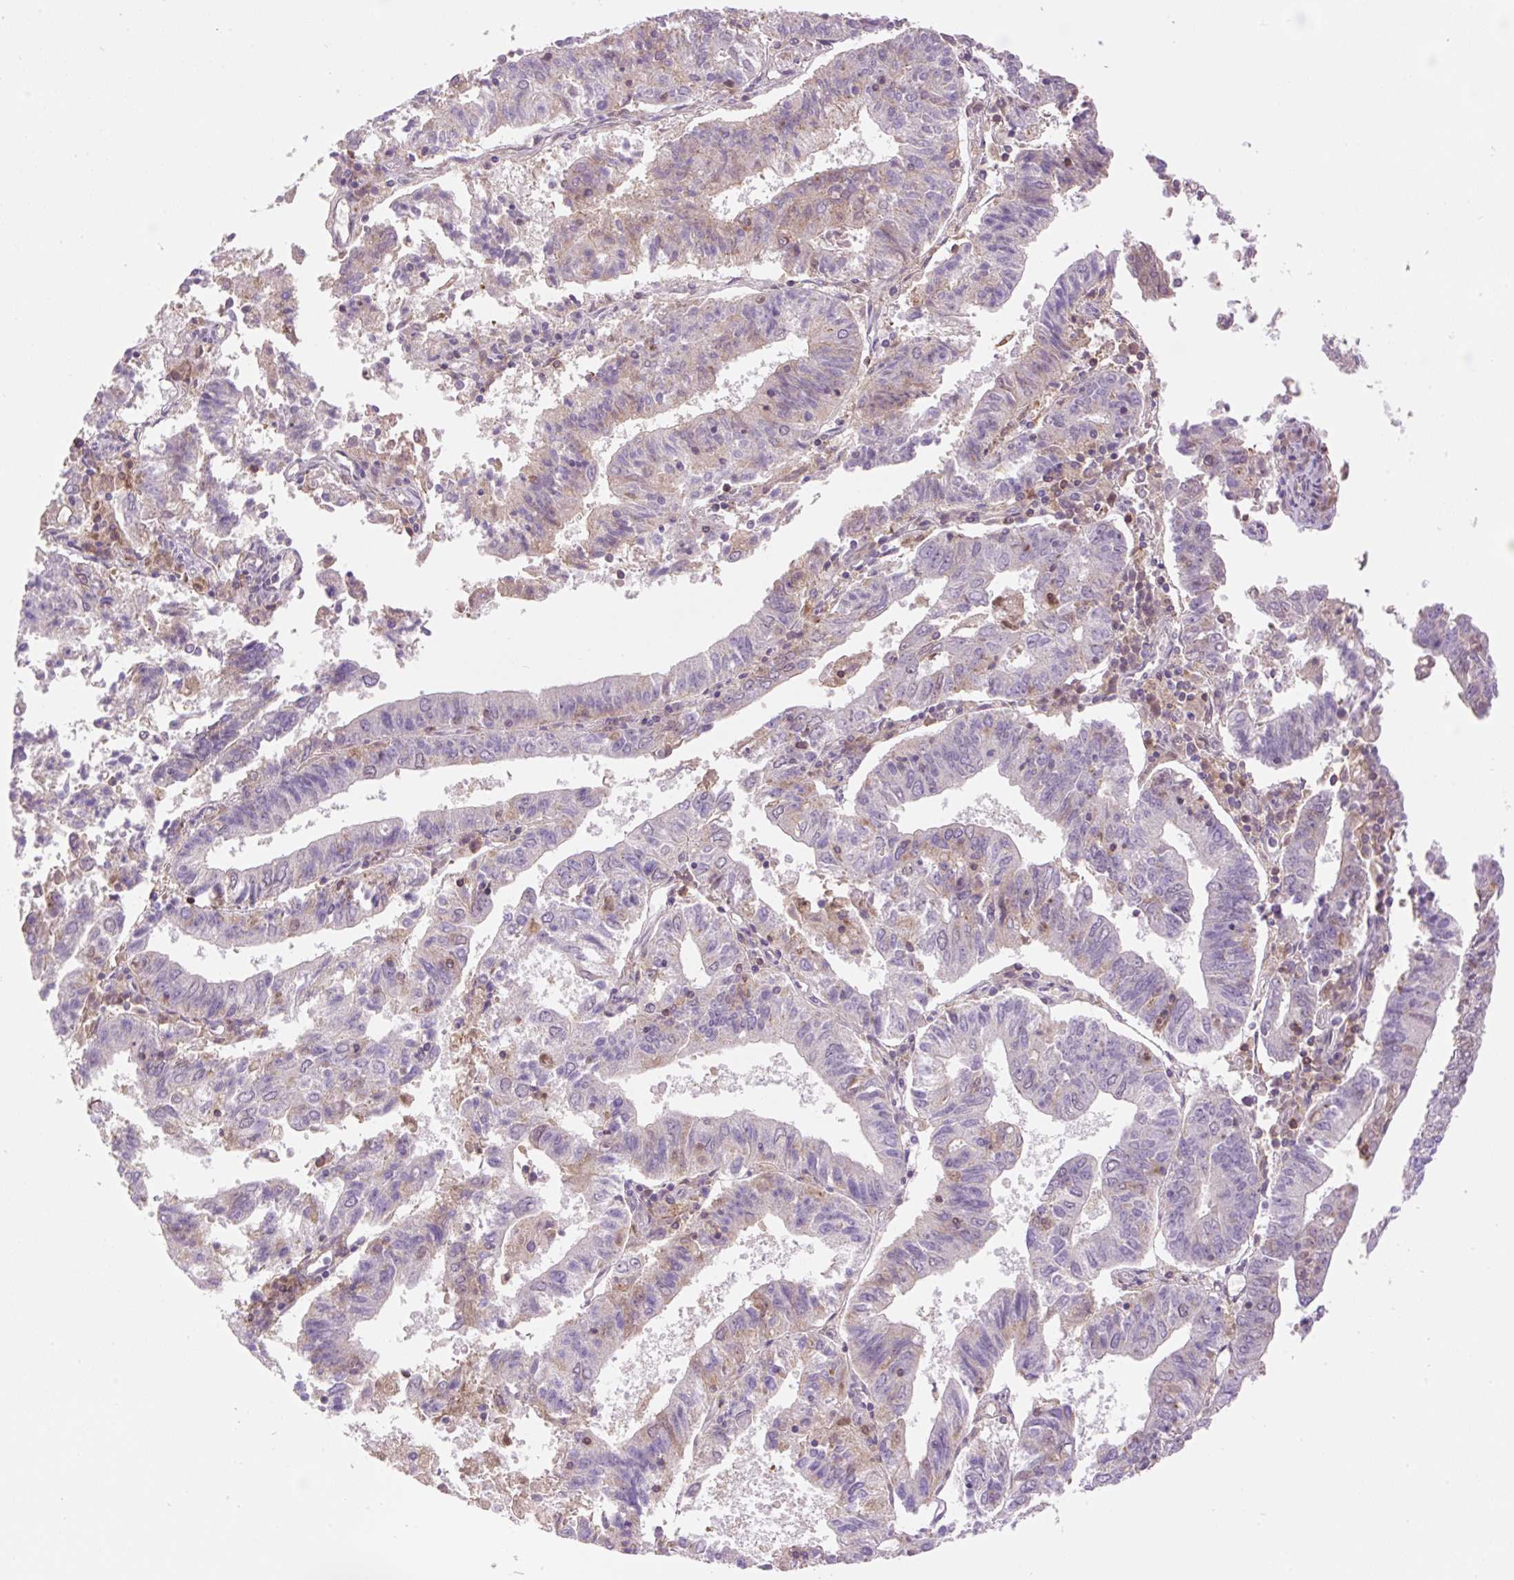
{"staining": {"intensity": "weak", "quantity": "<25%", "location": "cytoplasmic/membranous"}, "tissue": "endometrial cancer", "cell_type": "Tumor cells", "image_type": "cancer", "snomed": [{"axis": "morphology", "description": "Adenocarcinoma, NOS"}, {"axis": "topography", "description": "Endometrium"}], "caption": "A photomicrograph of adenocarcinoma (endometrial) stained for a protein shows no brown staining in tumor cells.", "gene": "CARD11", "patient": {"sex": "female", "age": 82}}